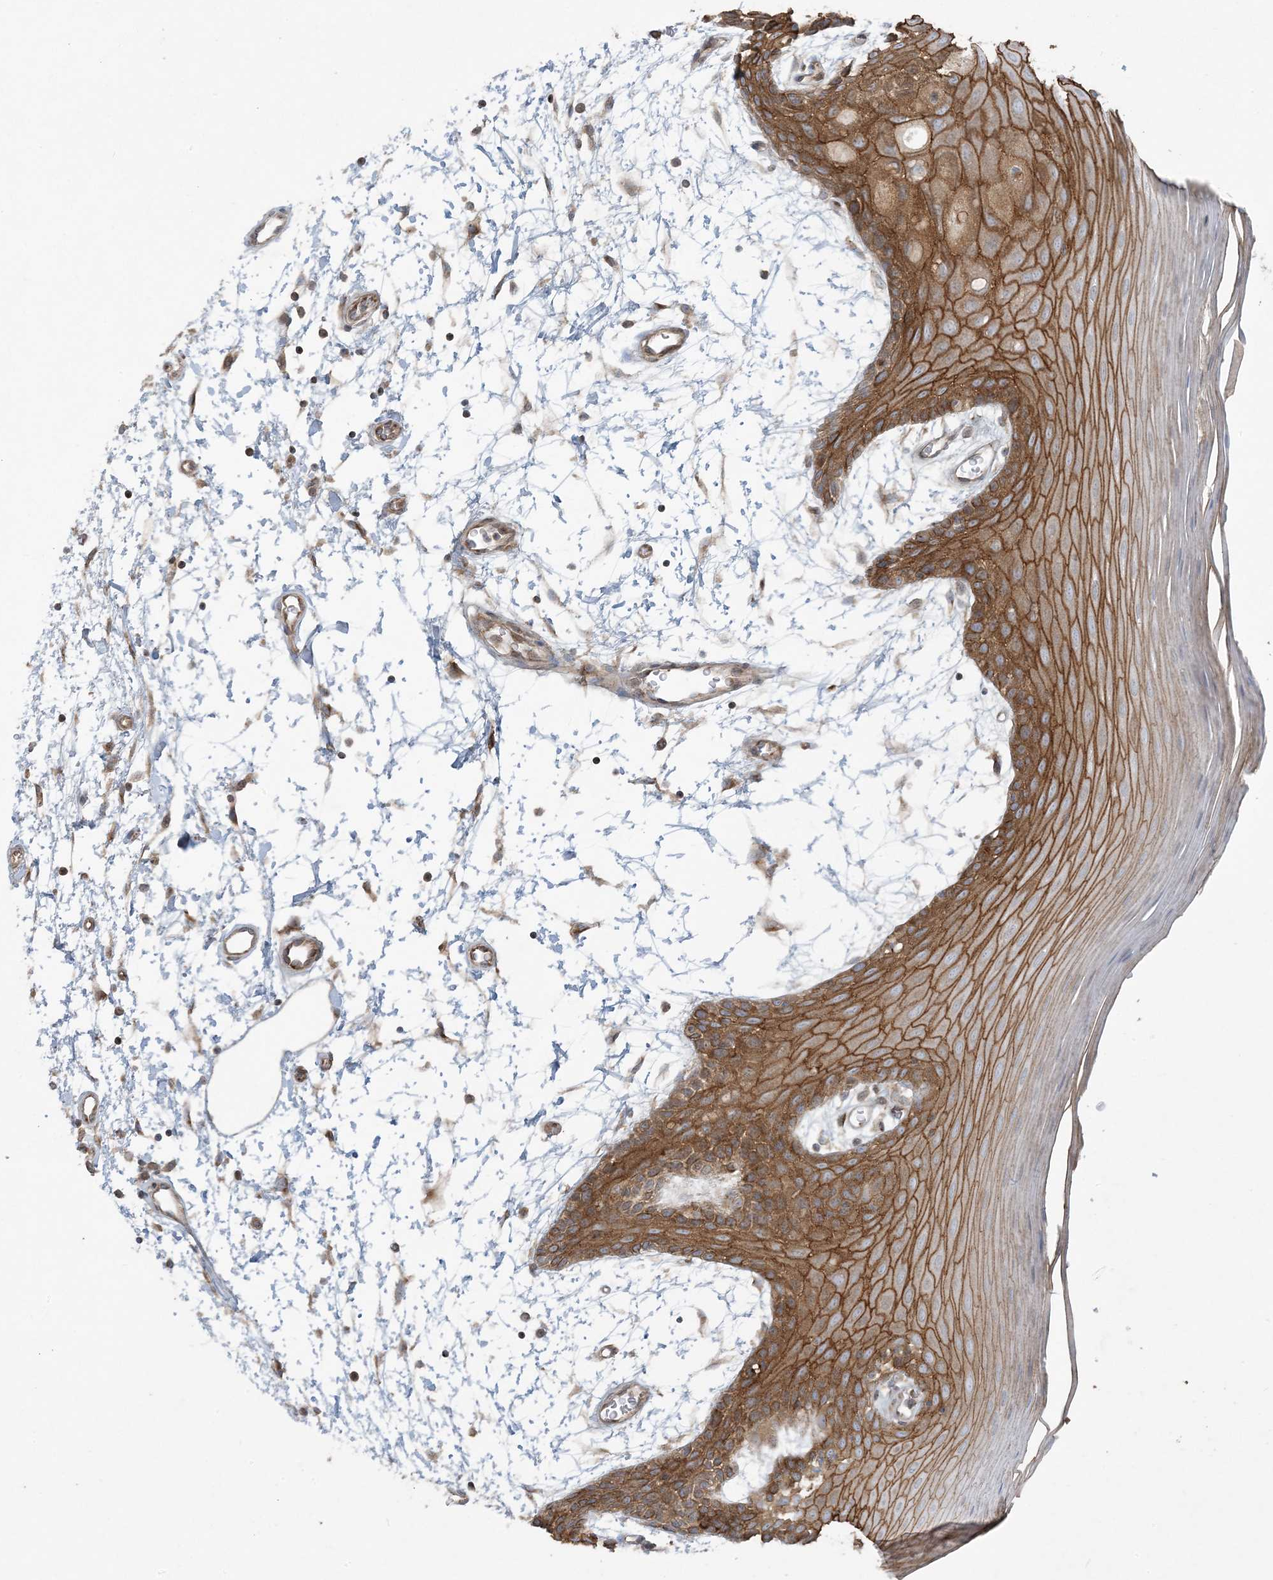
{"staining": {"intensity": "strong", "quantity": ">75%", "location": "cytoplasmic/membranous"}, "tissue": "oral mucosa", "cell_type": "Squamous epithelial cells", "image_type": "normal", "snomed": [{"axis": "morphology", "description": "Normal tissue, NOS"}, {"axis": "topography", "description": "Skeletal muscle"}, {"axis": "topography", "description": "Oral tissue"}, {"axis": "topography", "description": "Salivary gland"}, {"axis": "topography", "description": "Peripheral nerve tissue"}], "caption": "The histopathology image exhibits staining of normal oral mucosa, revealing strong cytoplasmic/membranous protein staining (brown color) within squamous epithelial cells.", "gene": "PIK3R4", "patient": {"sex": "male", "age": 54}}